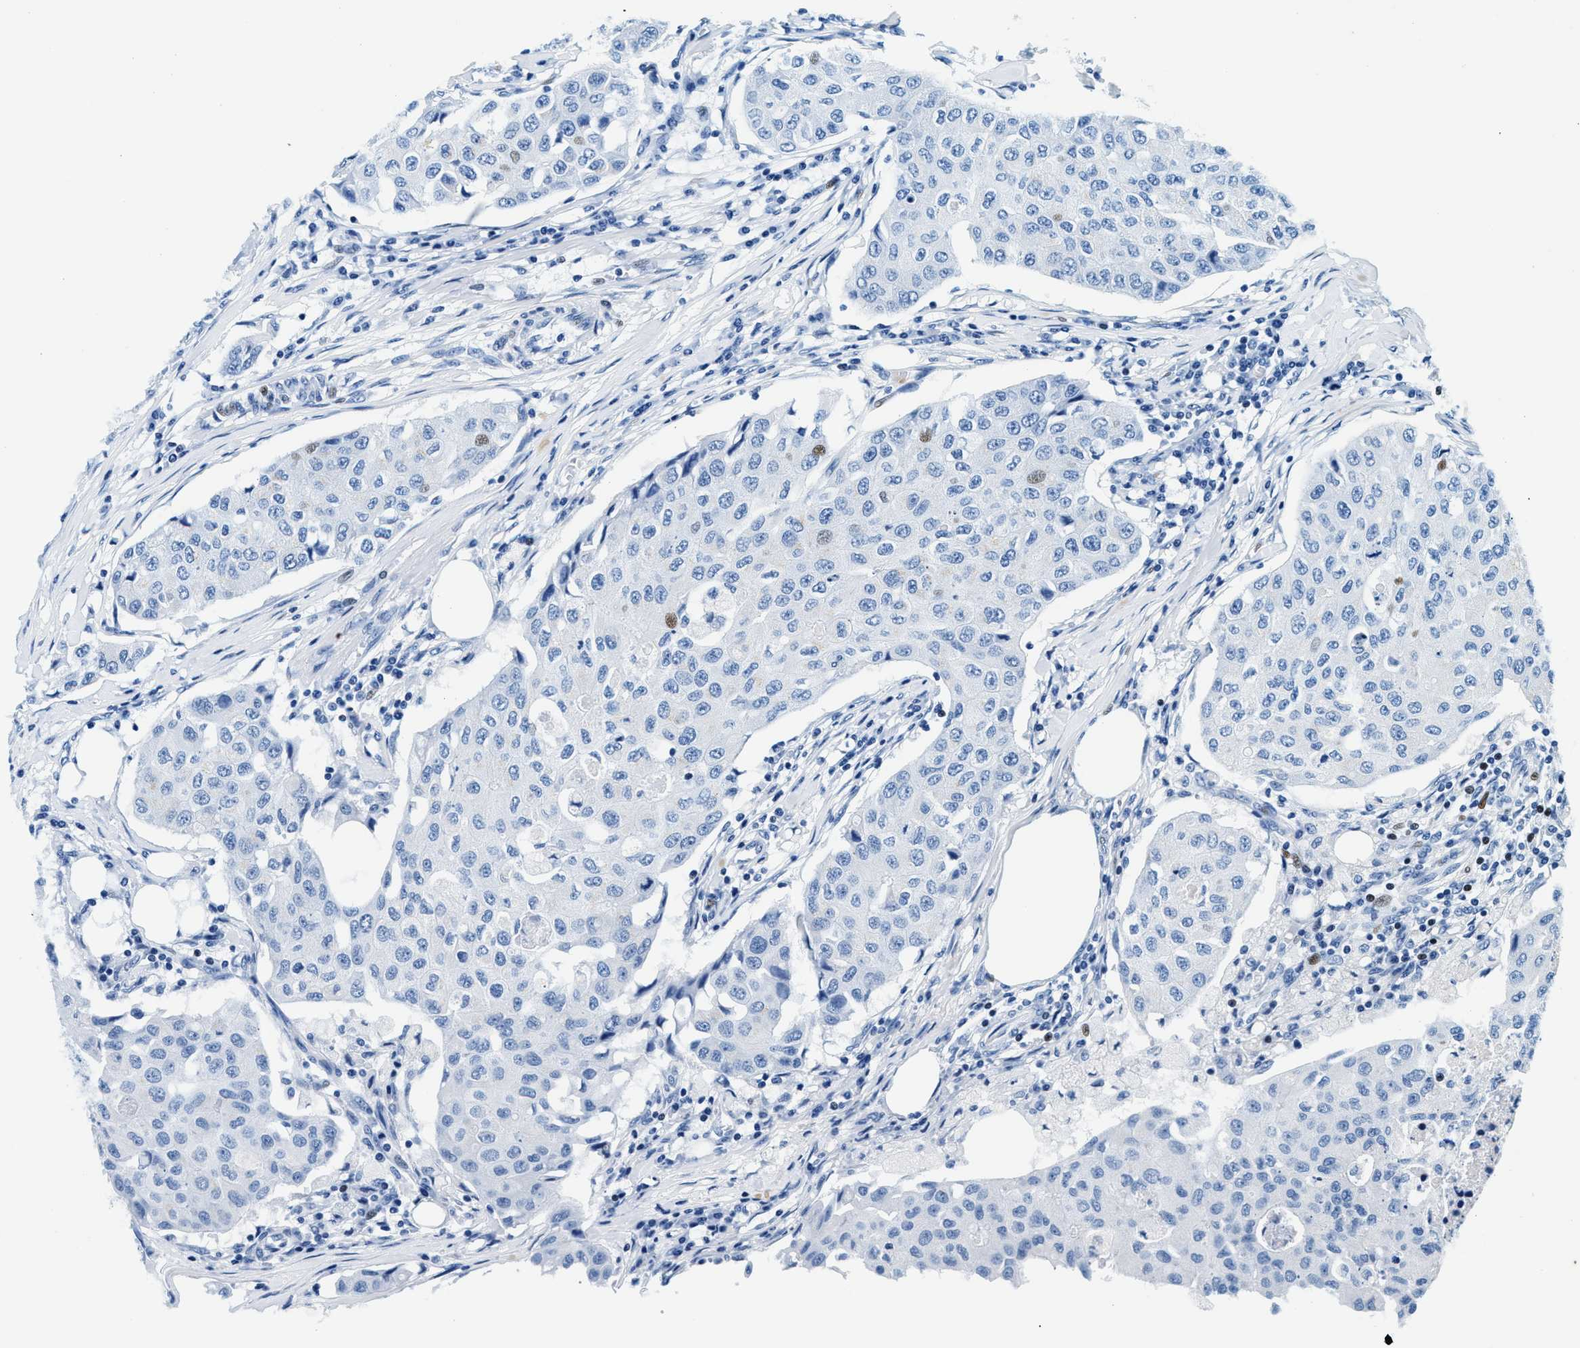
{"staining": {"intensity": "negative", "quantity": "none", "location": "none"}, "tissue": "breast cancer", "cell_type": "Tumor cells", "image_type": "cancer", "snomed": [{"axis": "morphology", "description": "Duct carcinoma"}, {"axis": "topography", "description": "Breast"}], "caption": "A histopathology image of human breast invasive ductal carcinoma is negative for staining in tumor cells. Nuclei are stained in blue.", "gene": "VPS53", "patient": {"sex": "female", "age": 80}}